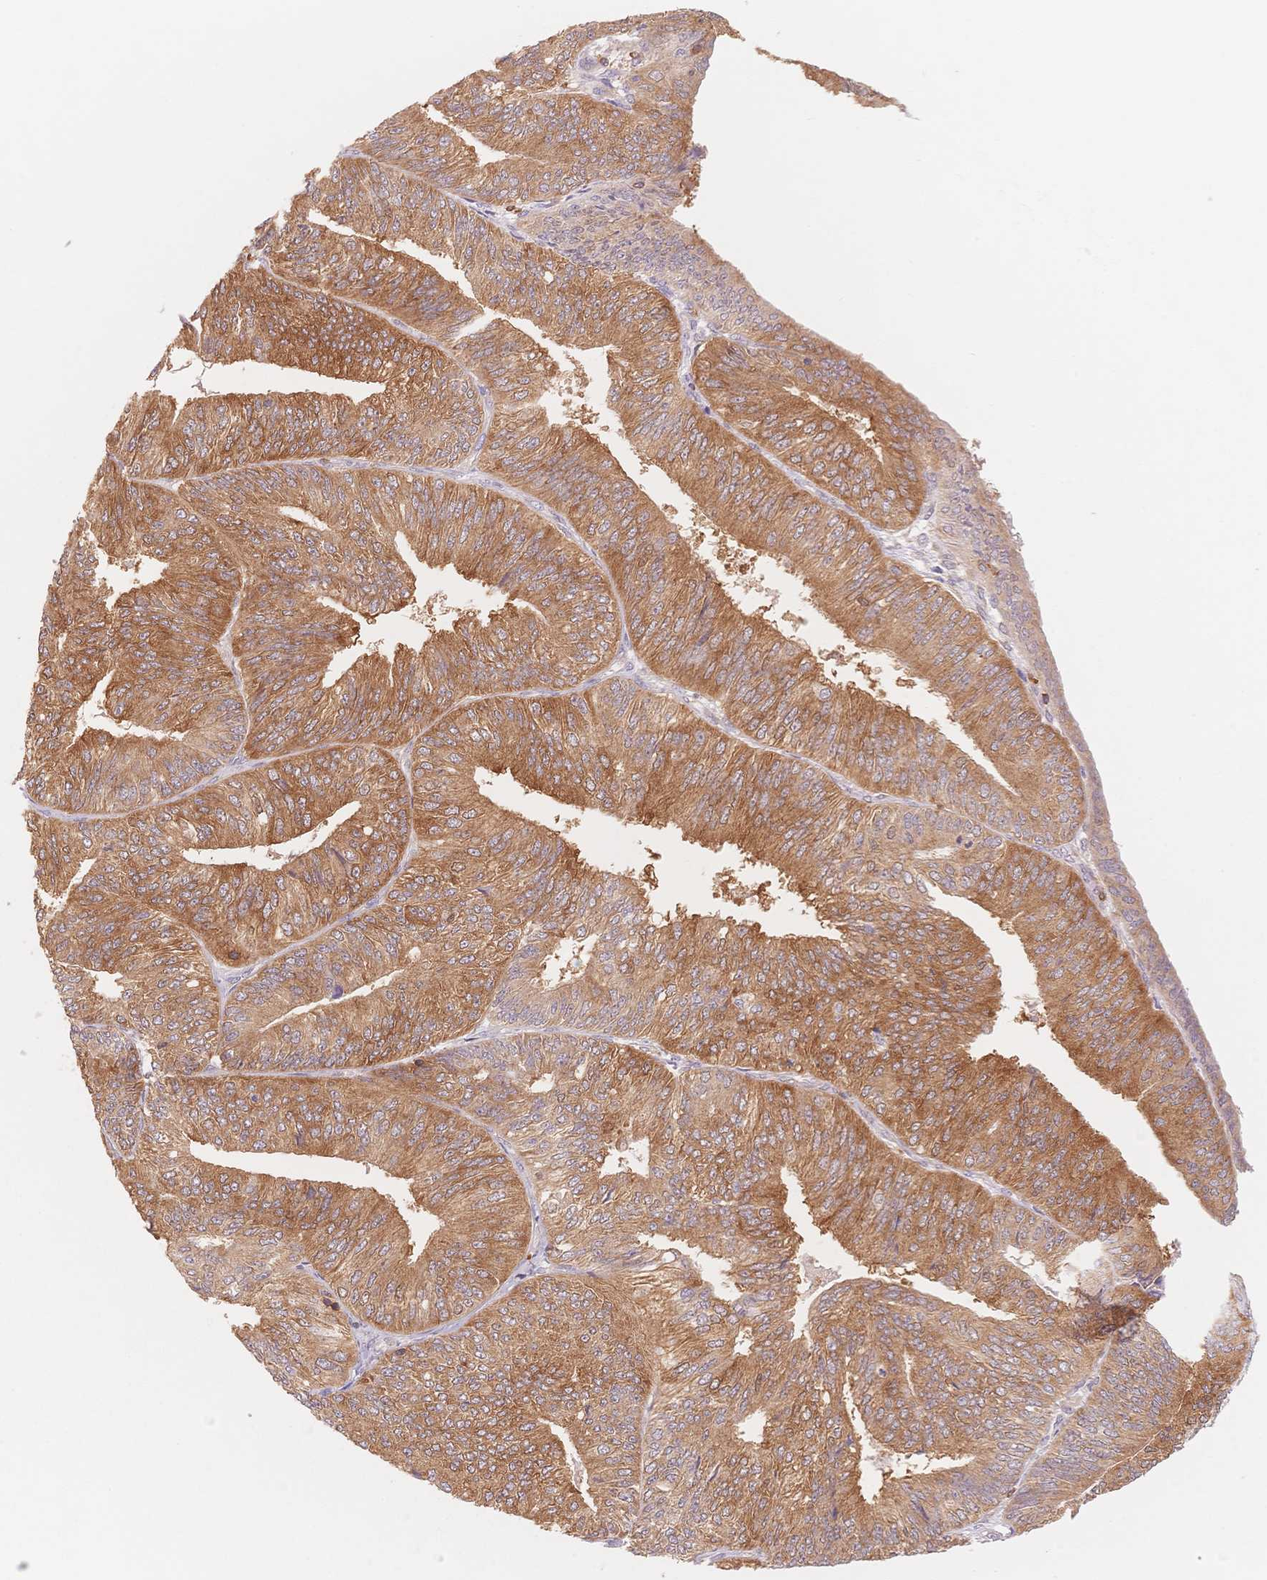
{"staining": {"intensity": "moderate", "quantity": ">75%", "location": "cytoplasmic/membranous"}, "tissue": "endometrial cancer", "cell_type": "Tumor cells", "image_type": "cancer", "snomed": [{"axis": "morphology", "description": "Adenocarcinoma, NOS"}, {"axis": "topography", "description": "Endometrium"}], "caption": "Immunohistochemical staining of endometrial cancer demonstrates medium levels of moderate cytoplasmic/membranous protein positivity in about >75% of tumor cells.", "gene": "STK39", "patient": {"sex": "female", "age": 58}}